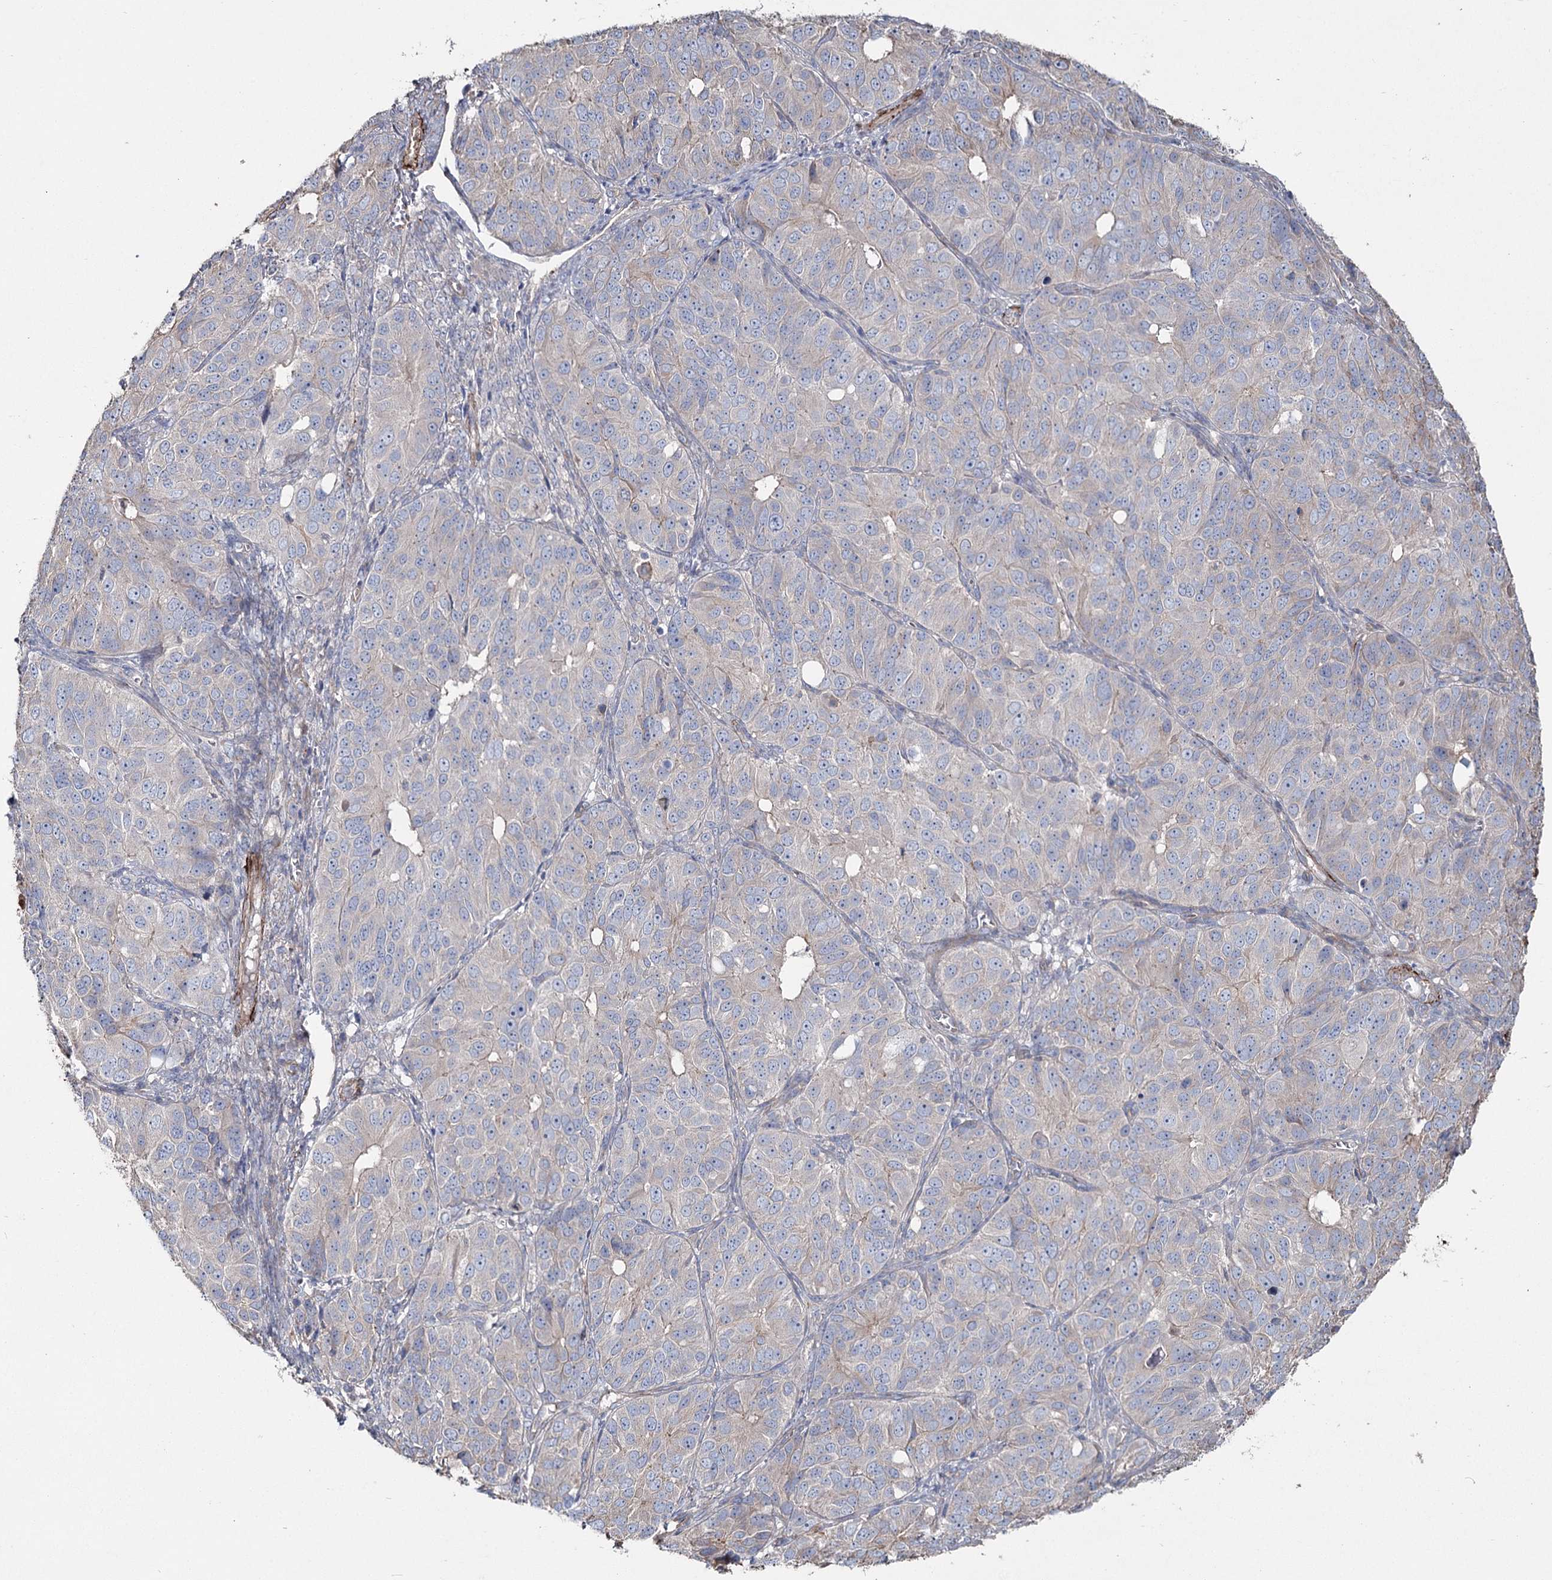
{"staining": {"intensity": "negative", "quantity": "none", "location": "none"}, "tissue": "ovarian cancer", "cell_type": "Tumor cells", "image_type": "cancer", "snomed": [{"axis": "morphology", "description": "Carcinoma, endometroid"}, {"axis": "topography", "description": "Ovary"}], "caption": "A high-resolution photomicrograph shows IHC staining of ovarian endometroid carcinoma, which shows no significant expression in tumor cells.", "gene": "SUMF1", "patient": {"sex": "female", "age": 51}}